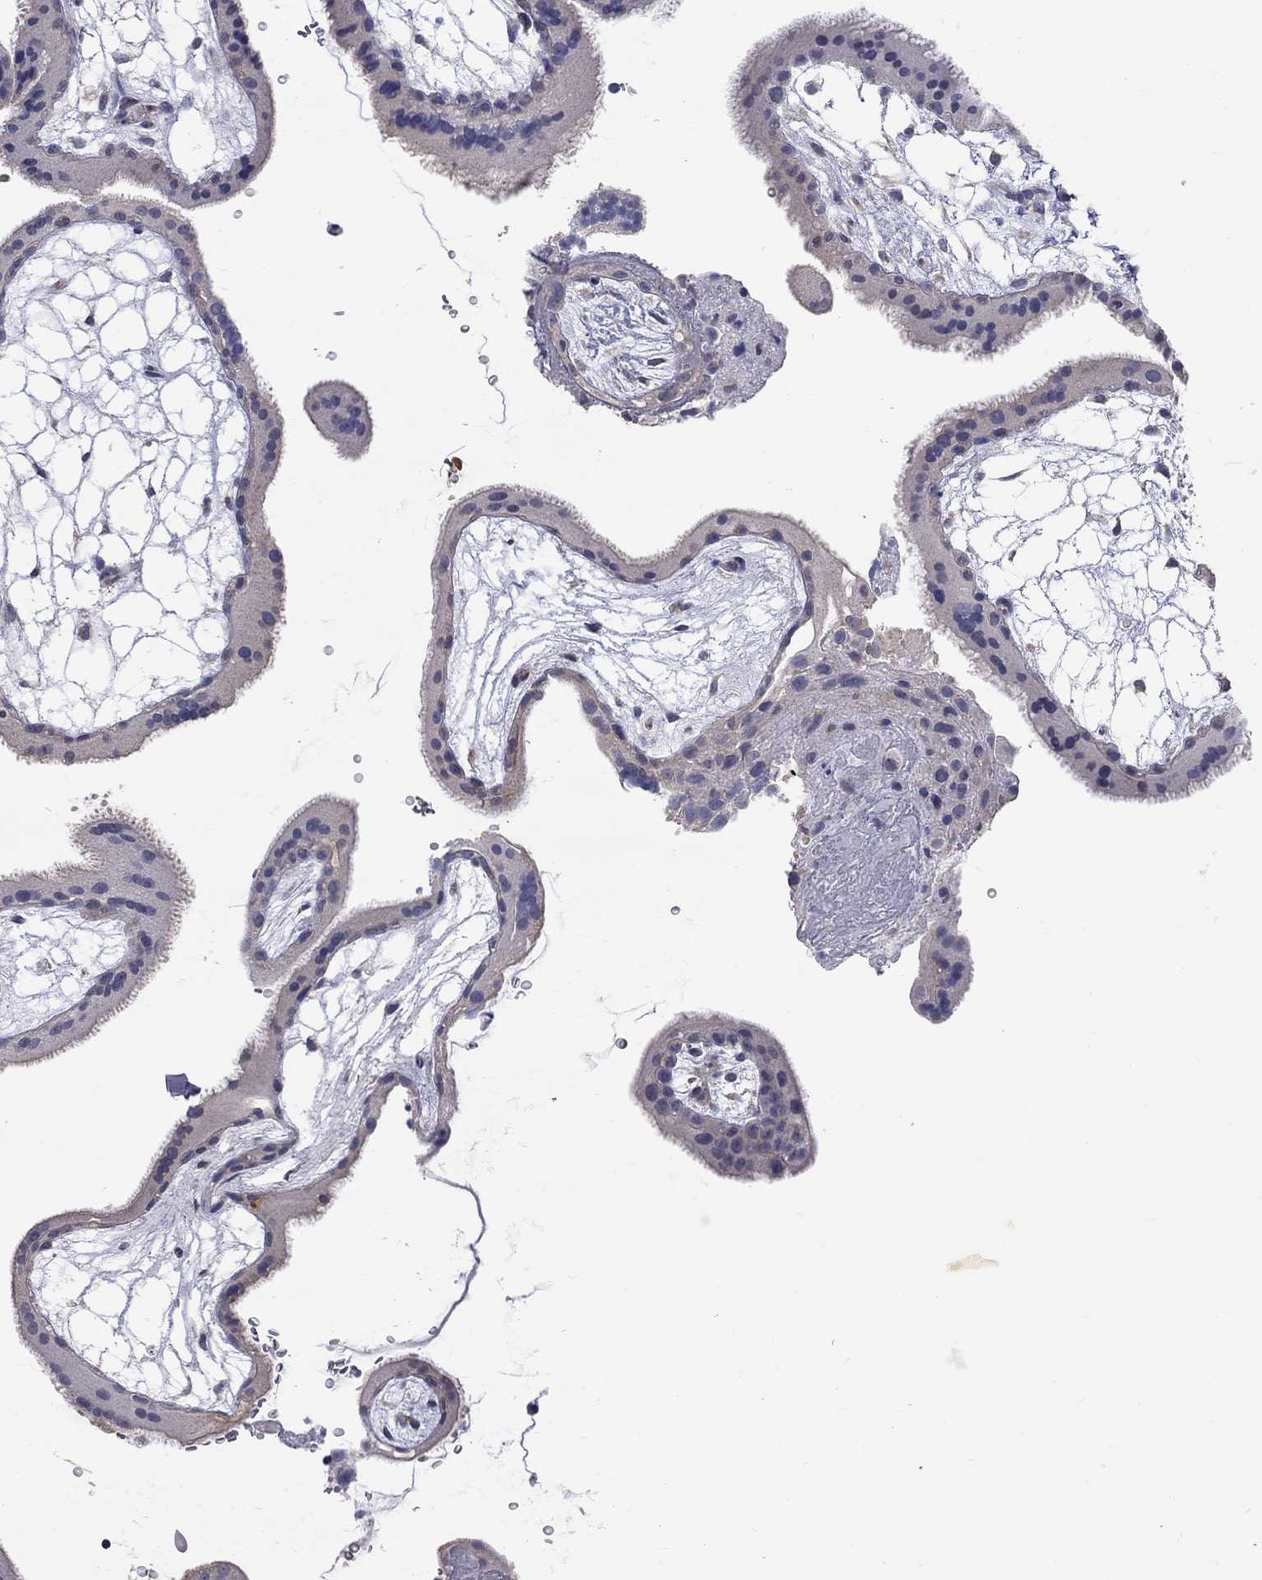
{"staining": {"intensity": "negative", "quantity": "none", "location": "none"}, "tissue": "placenta", "cell_type": "Decidual cells", "image_type": "normal", "snomed": [{"axis": "morphology", "description": "Normal tissue, NOS"}, {"axis": "topography", "description": "Placenta"}], "caption": "The micrograph exhibits no staining of decidual cells in unremarkable placenta.", "gene": "OPRK1", "patient": {"sex": "female", "age": 19}}